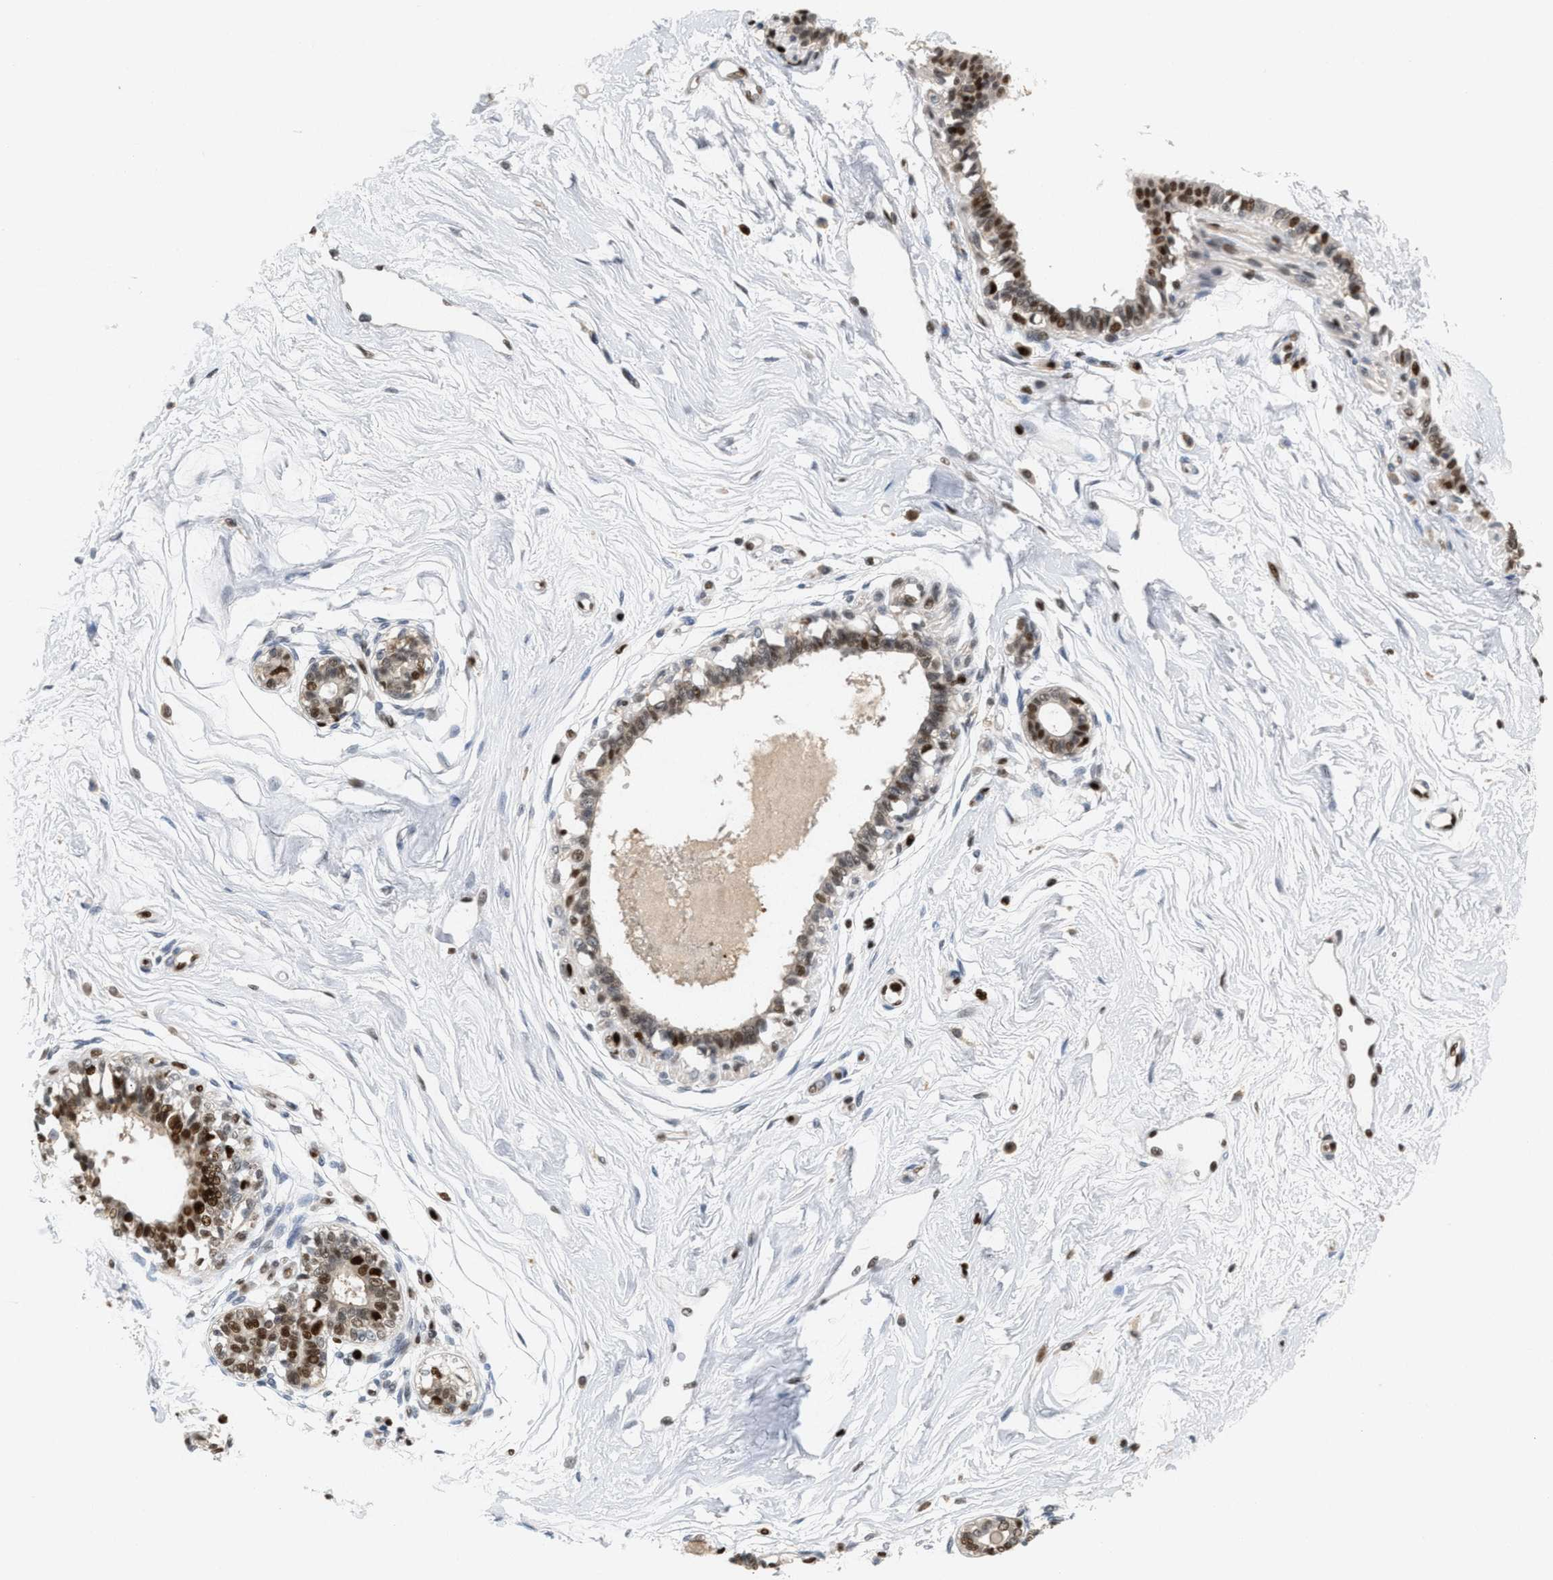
{"staining": {"intensity": "negative", "quantity": "none", "location": "none"}, "tissue": "breast", "cell_type": "Adipocytes", "image_type": "normal", "snomed": [{"axis": "morphology", "description": "Normal tissue, NOS"}, {"axis": "topography", "description": "Breast"}], "caption": "This image is of unremarkable breast stained with IHC to label a protein in brown with the nuclei are counter-stained blue. There is no staining in adipocytes.", "gene": "C17orf49", "patient": {"sex": "female", "age": 45}}